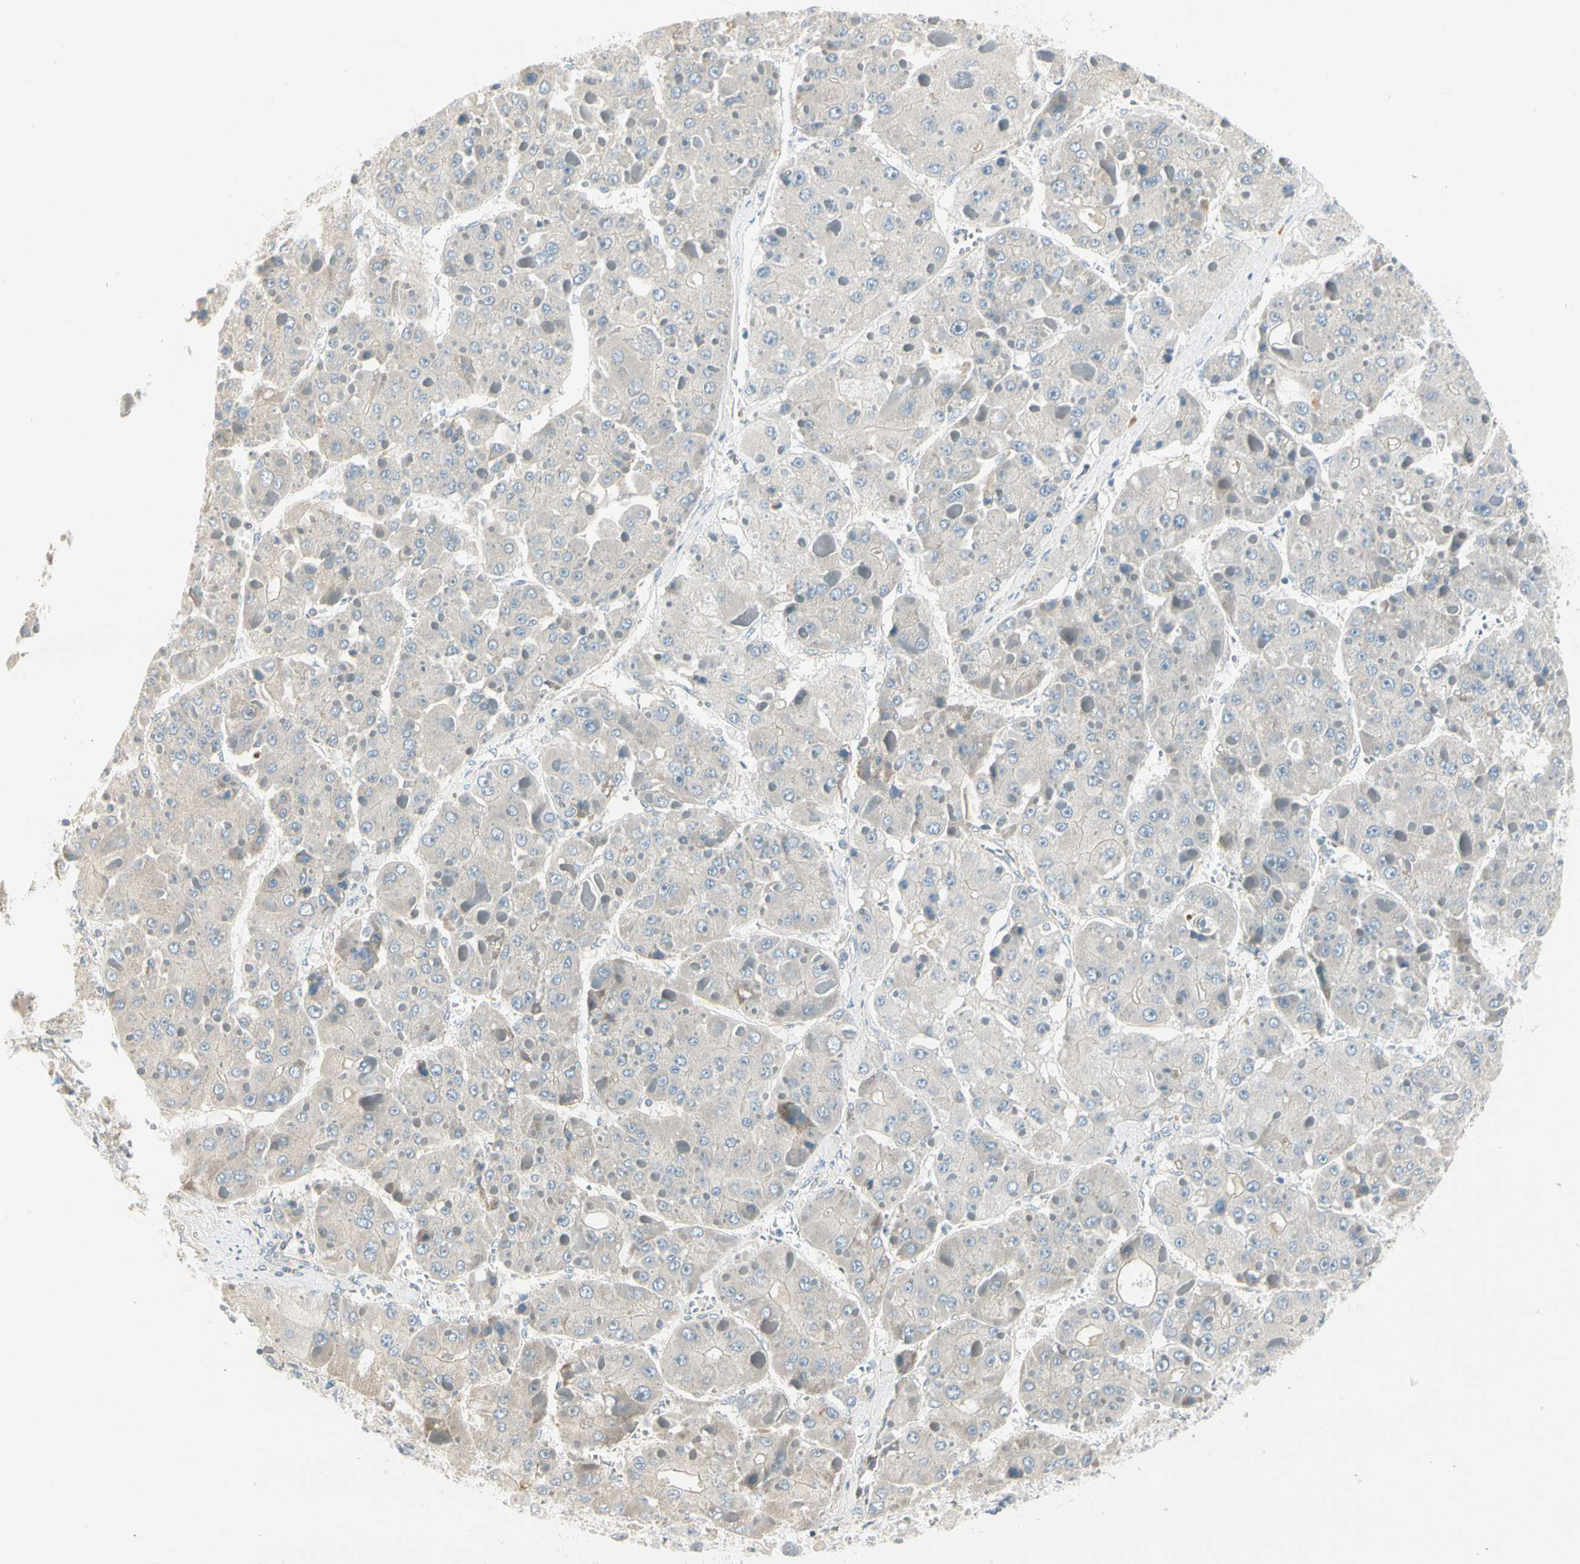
{"staining": {"intensity": "negative", "quantity": "none", "location": "none"}, "tissue": "liver cancer", "cell_type": "Tumor cells", "image_type": "cancer", "snomed": [{"axis": "morphology", "description": "Carcinoma, Hepatocellular, NOS"}, {"axis": "topography", "description": "Liver"}], "caption": "The immunohistochemistry histopathology image has no significant expression in tumor cells of liver hepatocellular carcinoma tissue.", "gene": "ADGRA3", "patient": {"sex": "female", "age": 73}}